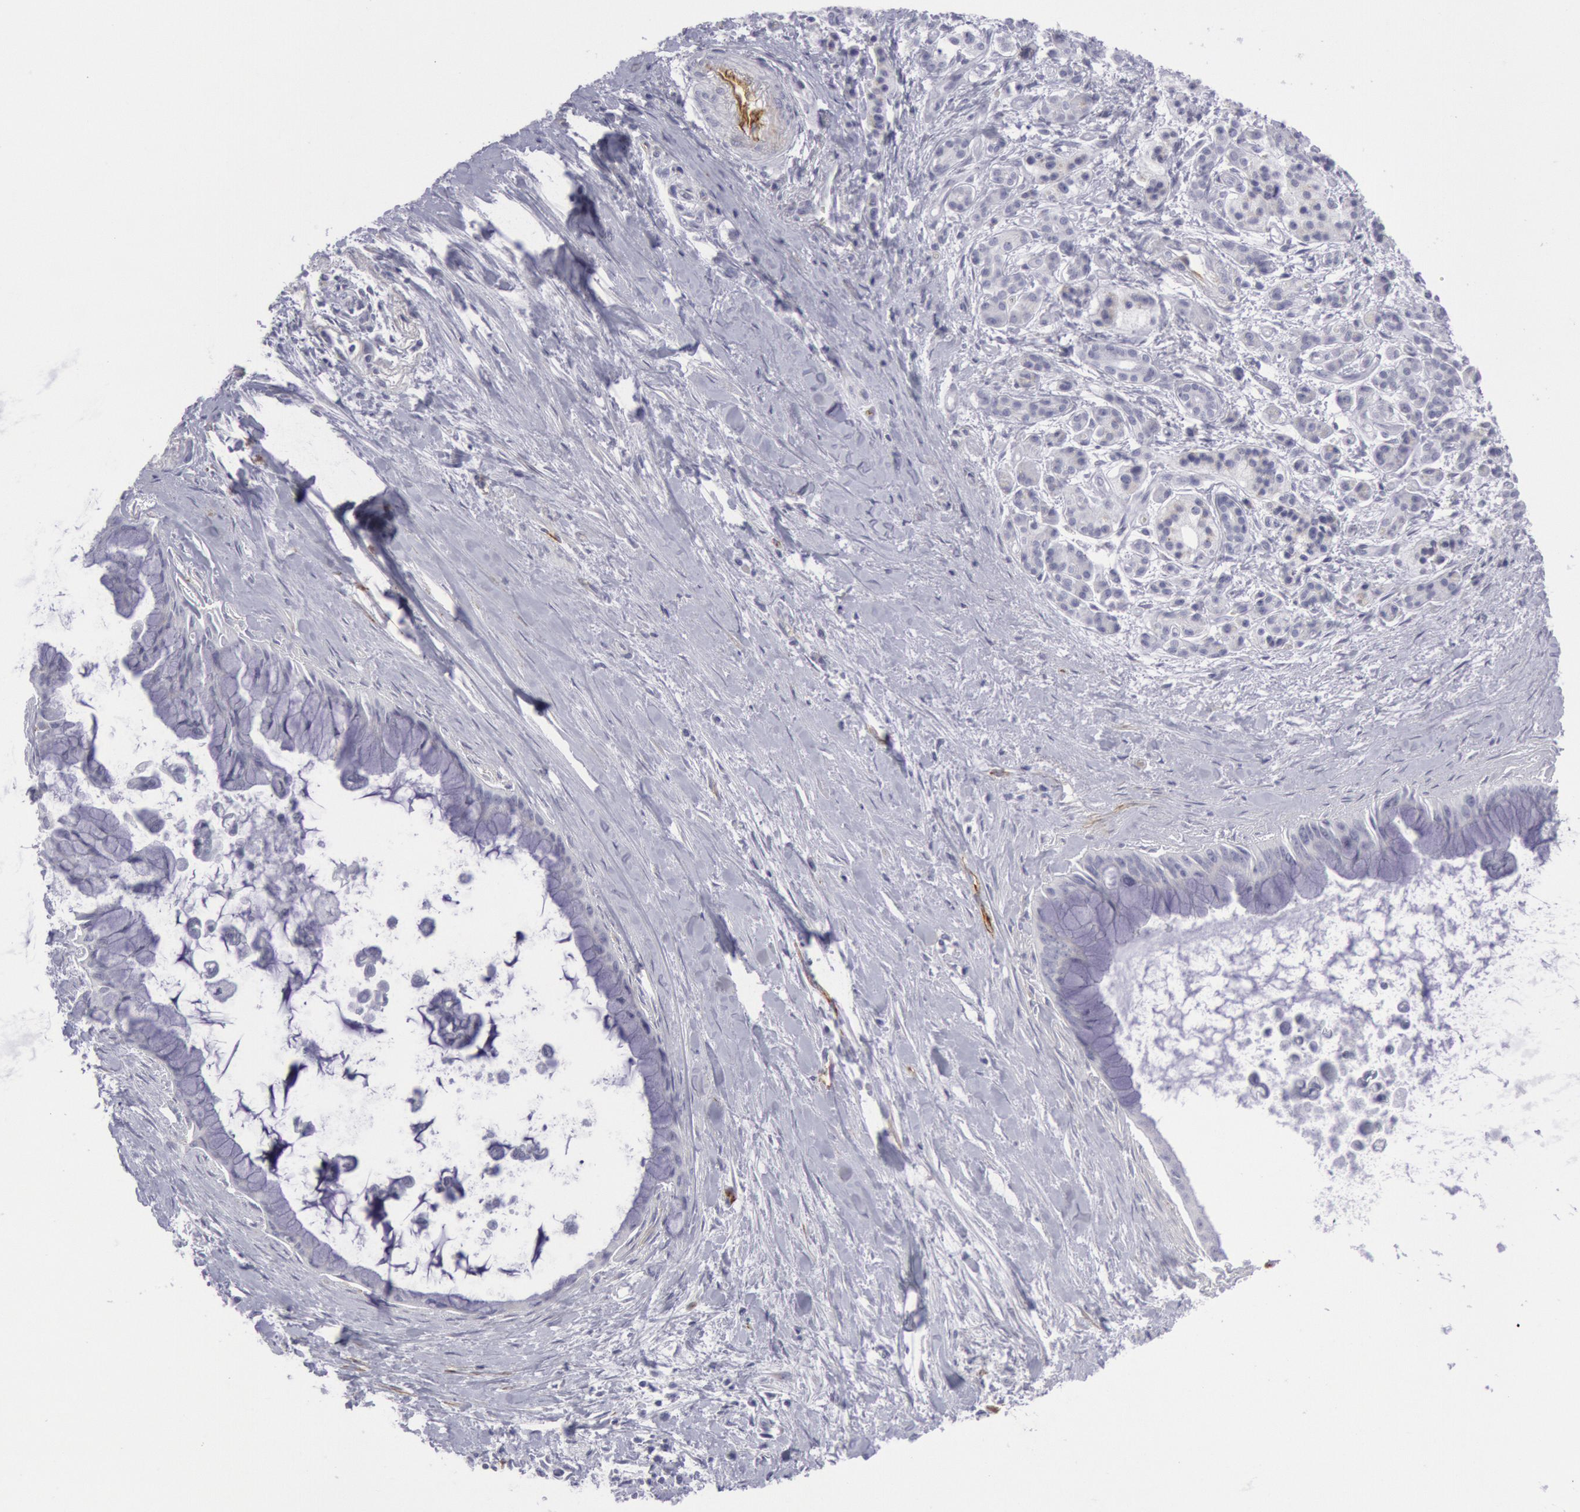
{"staining": {"intensity": "negative", "quantity": "none", "location": "none"}, "tissue": "pancreatic cancer", "cell_type": "Tumor cells", "image_type": "cancer", "snomed": [{"axis": "morphology", "description": "Adenocarcinoma, NOS"}, {"axis": "topography", "description": "Pancreas"}], "caption": "Immunohistochemical staining of human pancreatic cancer (adenocarcinoma) shows no significant positivity in tumor cells.", "gene": "CDH13", "patient": {"sex": "male", "age": 59}}